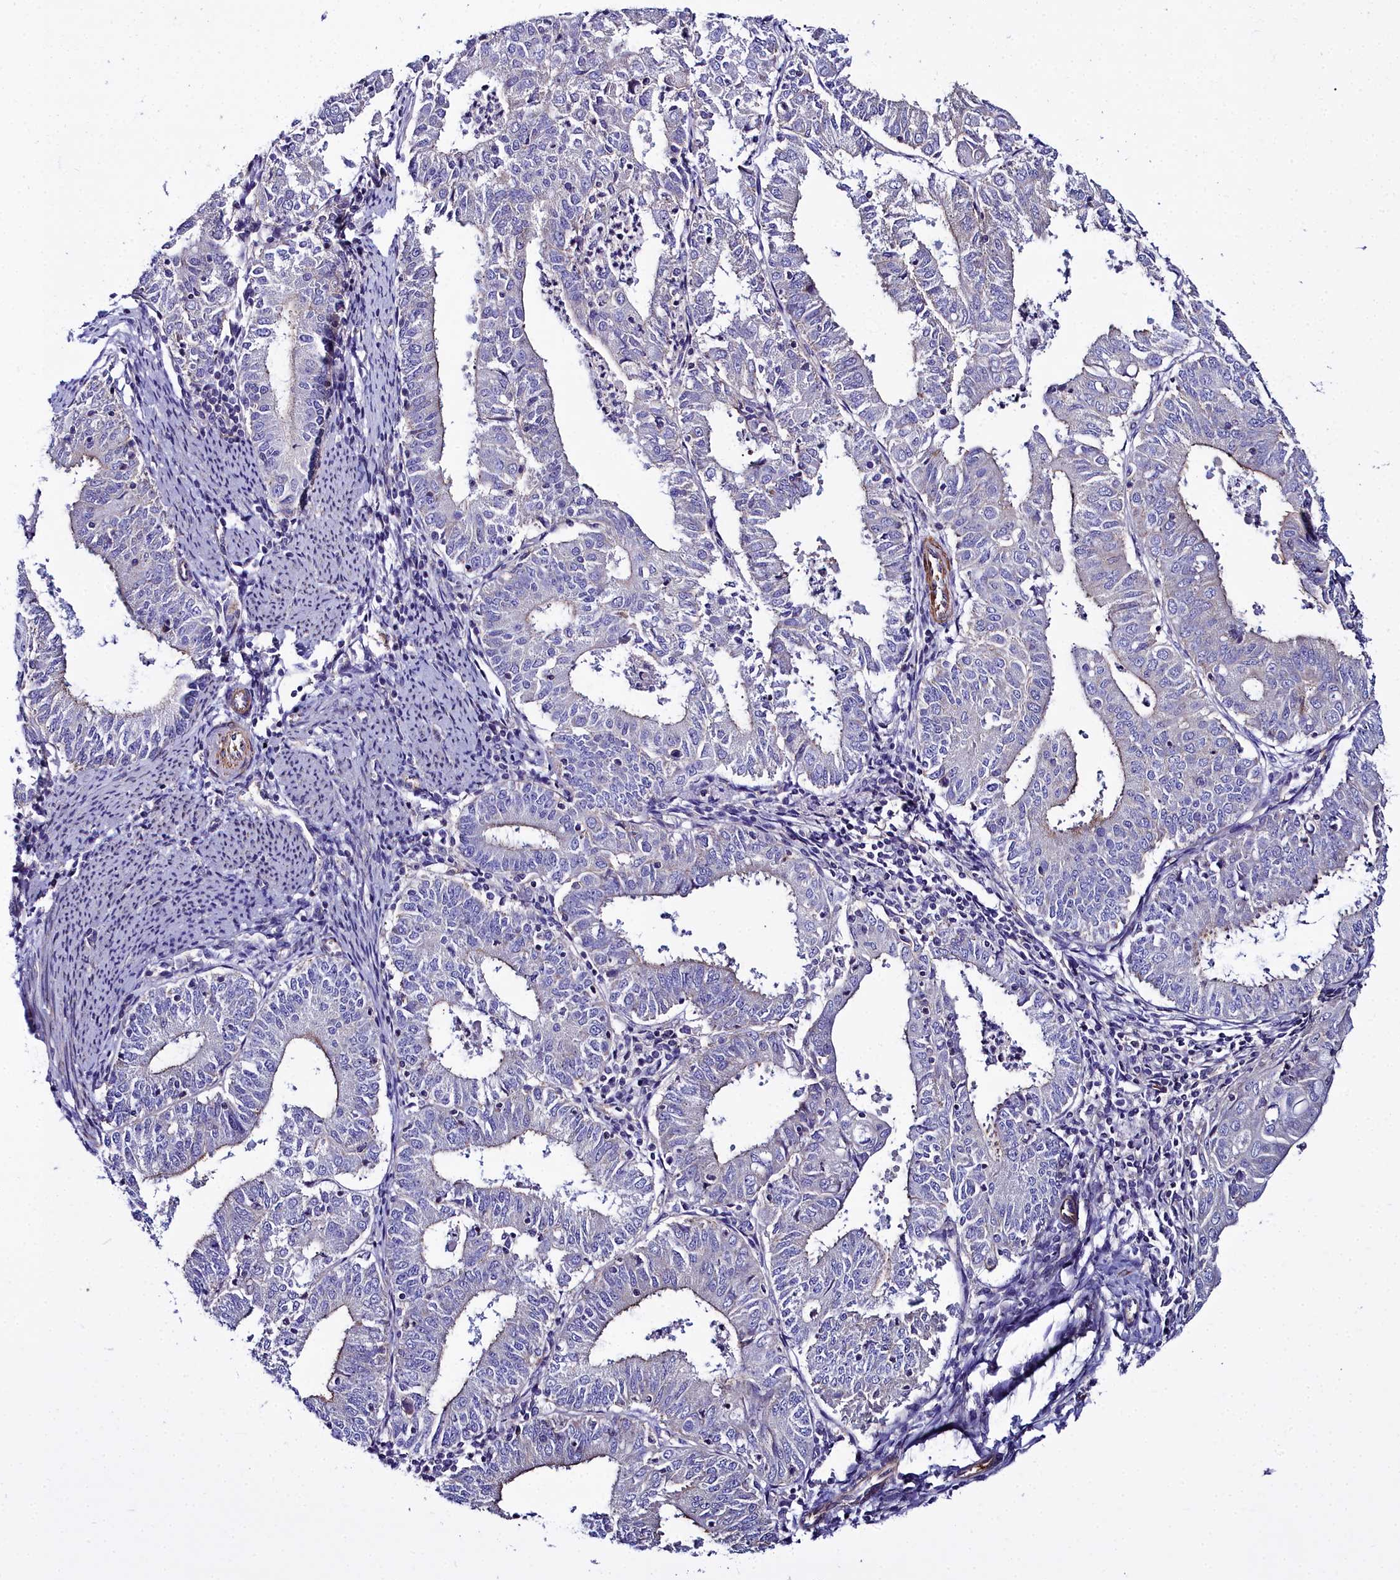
{"staining": {"intensity": "negative", "quantity": "none", "location": "none"}, "tissue": "endometrial cancer", "cell_type": "Tumor cells", "image_type": "cancer", "snomed": [{"axis": "morphology", "description": "Adenocarcinoma, NOS"}, {"axis": "topography", "description": "Endometrium"}], "caption": "Micrograph shows no protein expression in tumor cells of endometrial cancer (adenocarcinoma) tissue.", "gene": "FADS3", "patient": {"sex": "female", "age": 57}}